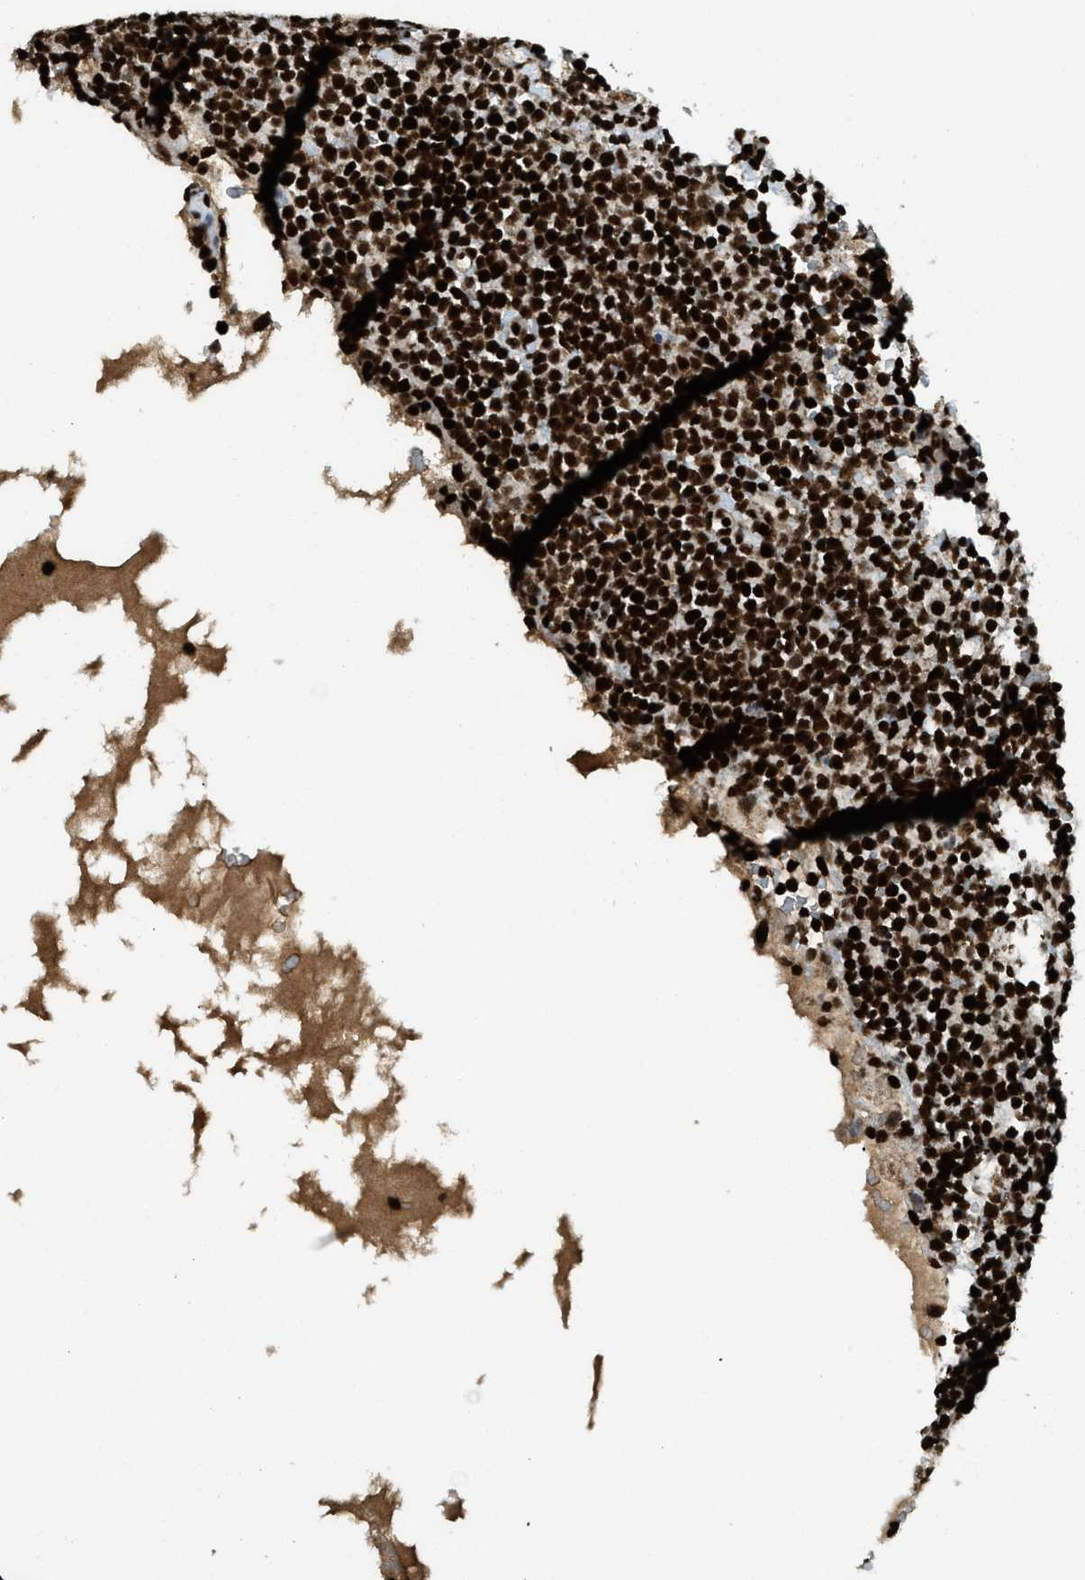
{"staining": {"intensity": "strong", "quantity": ">75%", "location": "nuclear"}, "tissue": "lymphoma", "cell_type": "Tumor cells", "image_type": "cancer", "snomed": [{"axis": "morphology", "description": "Malignant lymphoma, non-Hodgkin's type, High grade"}, {"axis": "topography", "description": "Lymph node"}], "caption": "Lymphoma stained with DAB immunohistochemistry shows high levels of strong nuclear staining in about >75% of tumor cells.", "gene": "GABPB1", "patient": {"sex": "male", "age": 61}}